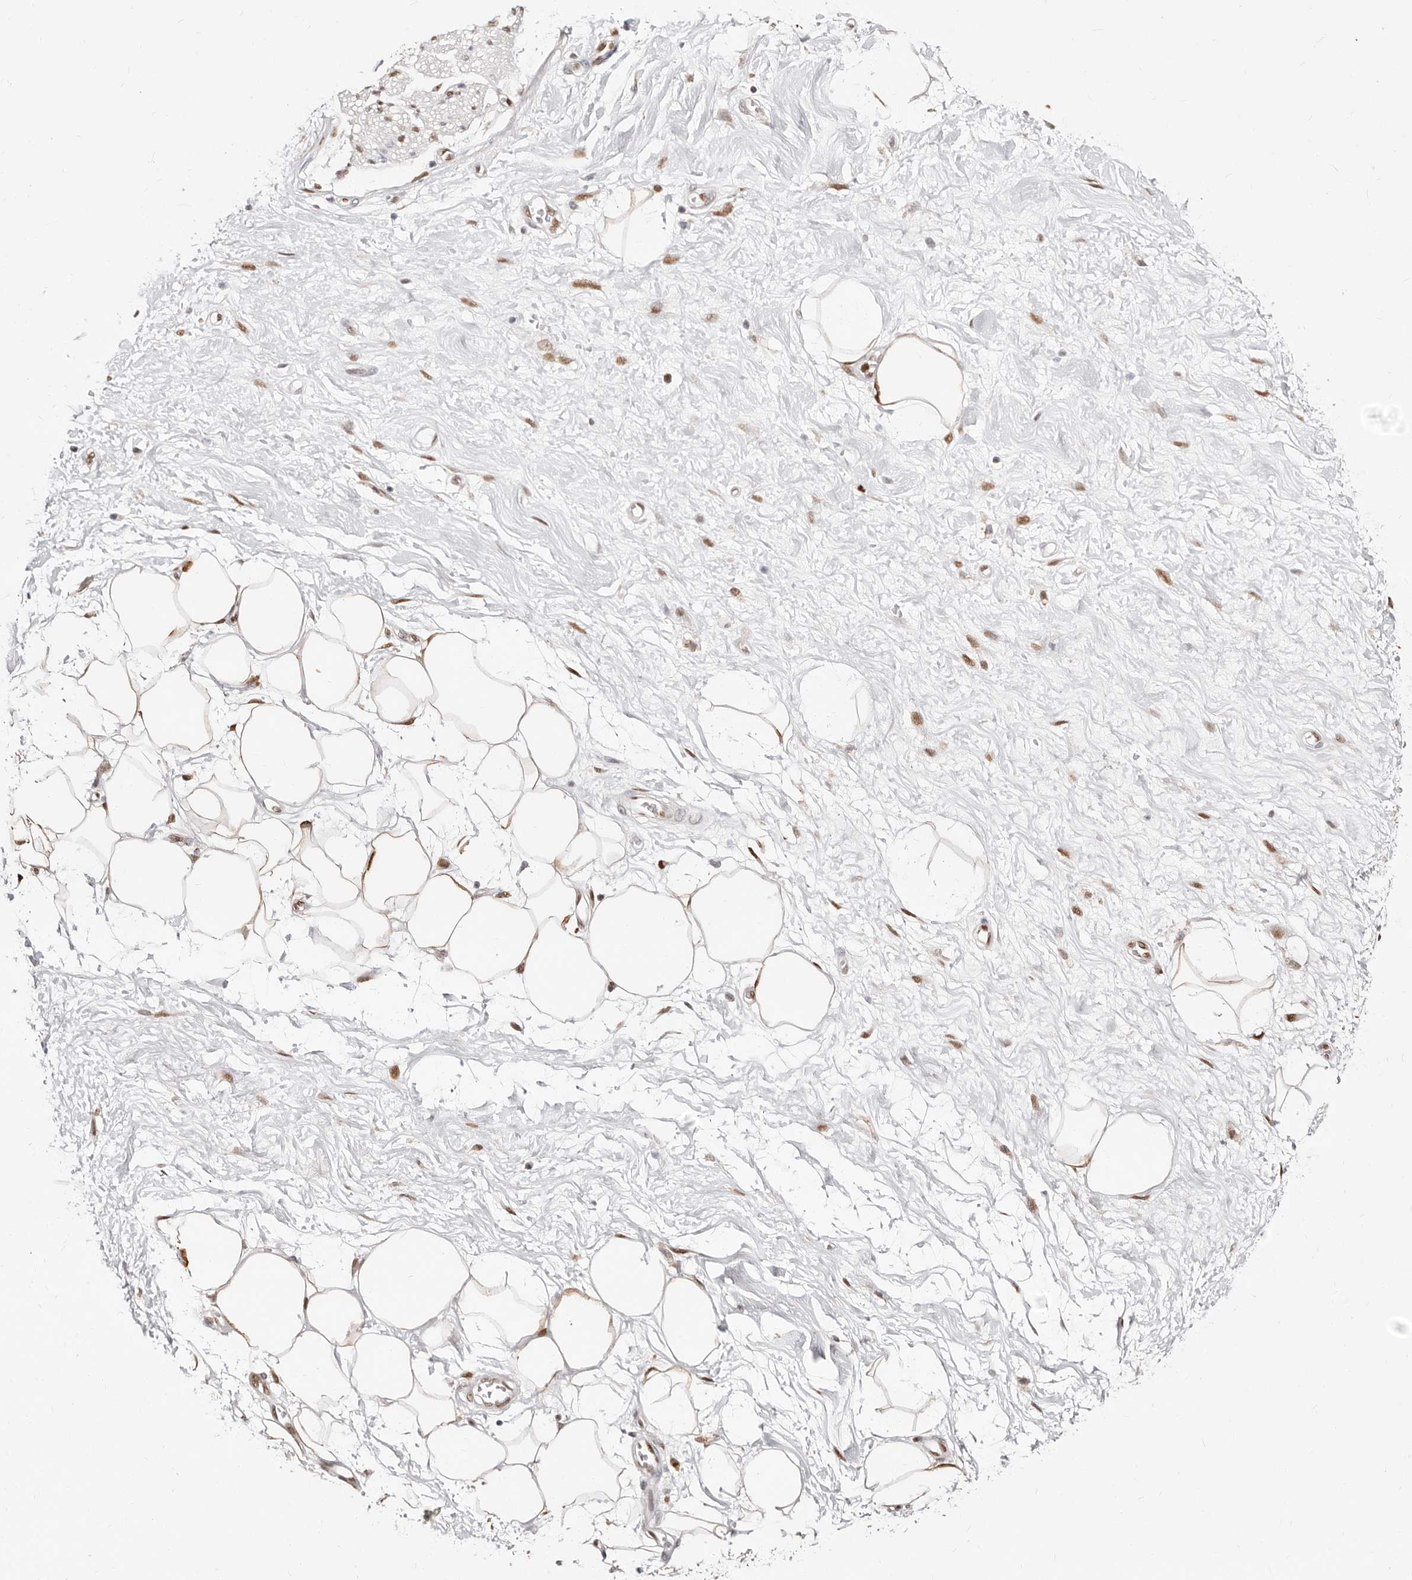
{"staining": {"intensity": "moderate", "quantity": ">75%", "location": "nuclear"}, "tissue": "adipose tissue", "cell_type": "Adipocytes", "image_type": "normal", "snomed": [{"axis": "morphology", "description": "Normal tissue, NOS"}, {"axis": "morphology", "description": "Adenocarcinoma, NOS"}, {"axis": "topography", "description": "Pancreas"}, {"axis": "topography", "description": "Peripheral nerve tissue"}], "caption": "The image demonstrates staining of benign adipose tissue, revealing moderate nuclear protein staining (brown color) within adipocytes. Ihc stains the protein in brown and the nuclei are stained blue.", "gene": "TKT", "patient": {"sex": "male", "age": 59}}